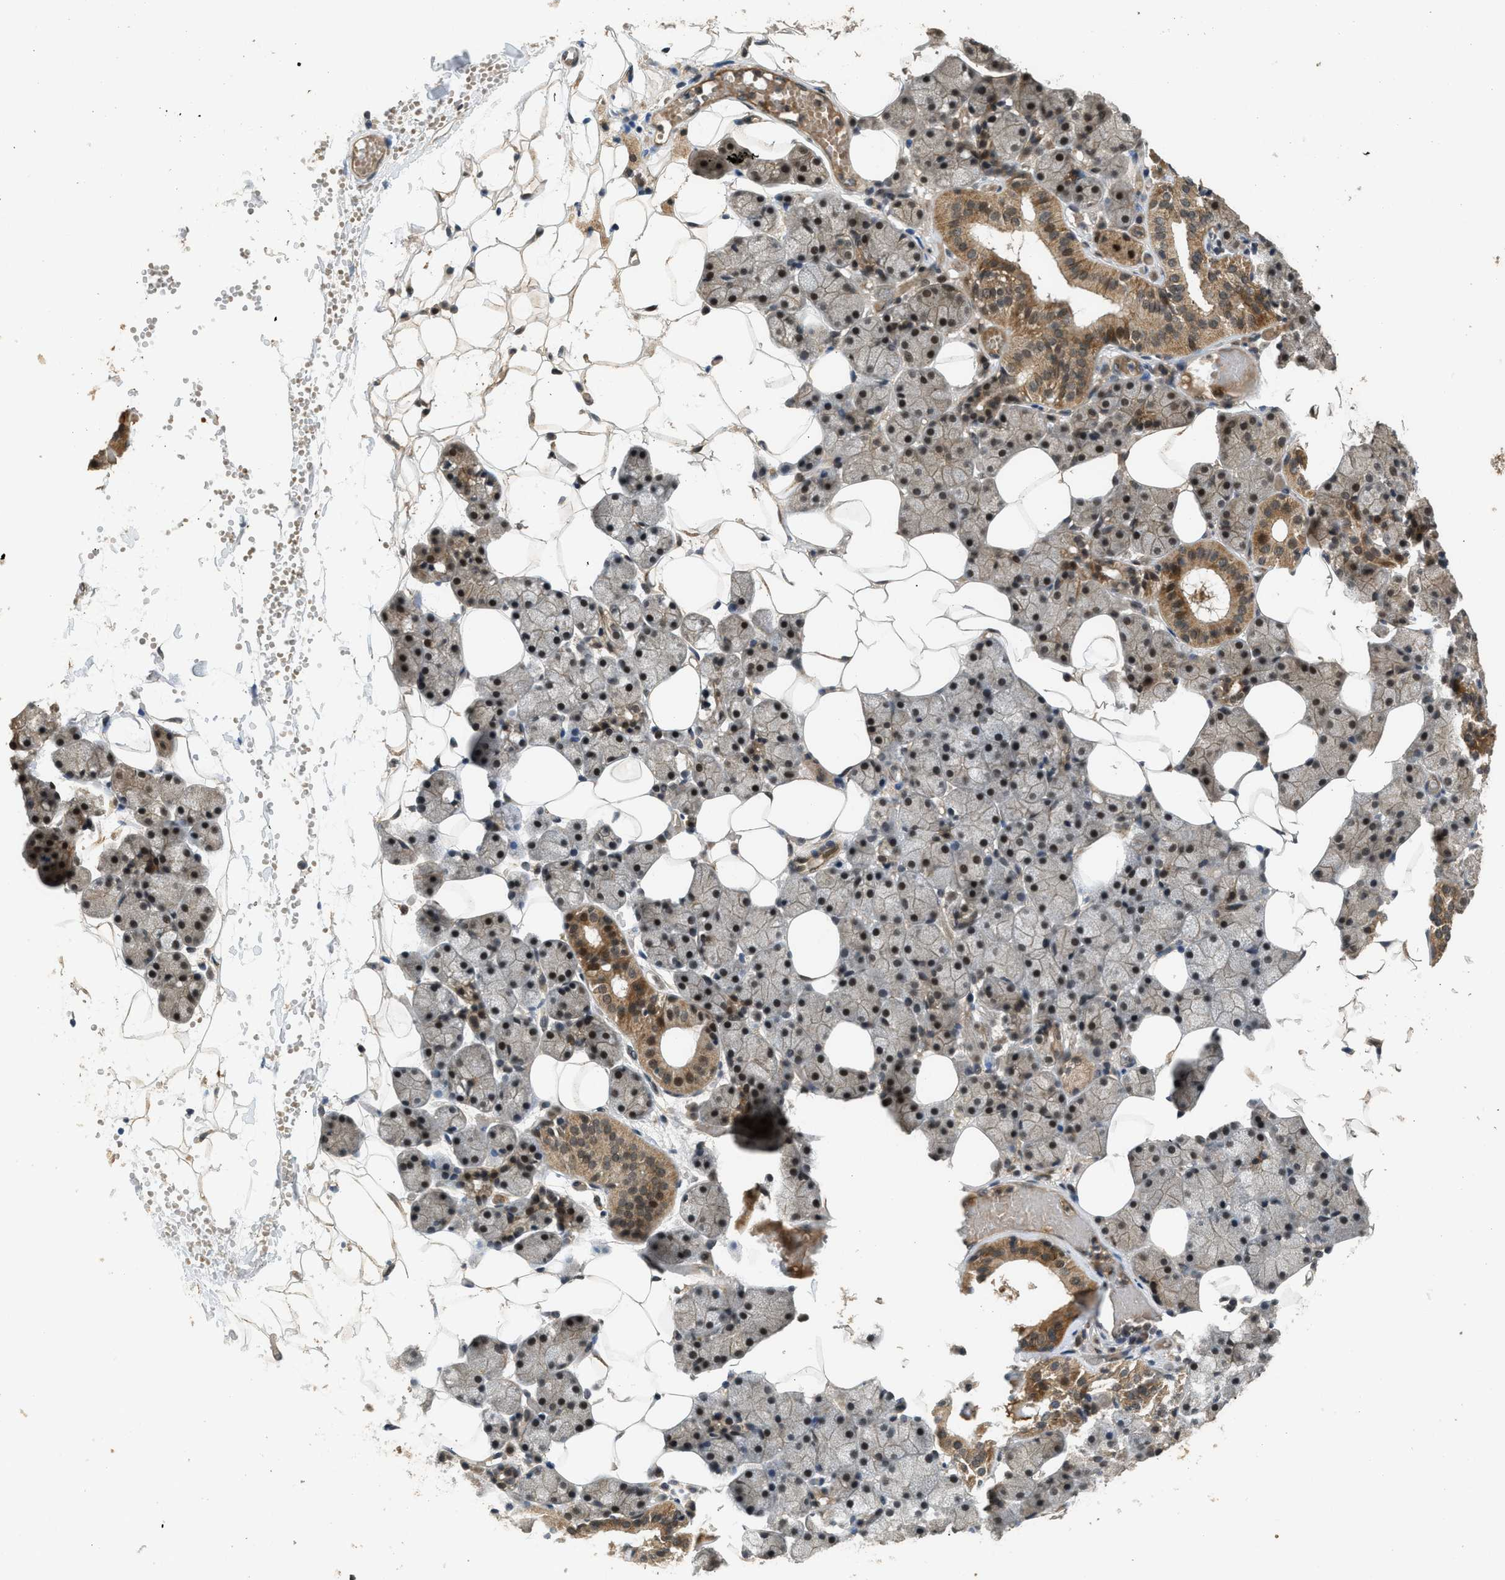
{"staining": {"intensity": "moderate", "quantity": ">75%", "location": "cytoplasmic/membranous,nuclear"}, "tissue": "salivary gland", "cell_type": "Glandular cells", "image_type": "normal", "snomed": [{"axis": "morphology", "description": "Normal tissue, NOS"}, {"axis": "topography", "description": "Salivary gland"}], "caption": "Salivary gland stained with IHC exhibits moderate cytoplasmic/membranous,nuclear staining in about >75% of glandular cells.", "gene": "GET1", "patient": {"sex": "female", "age": 33}}